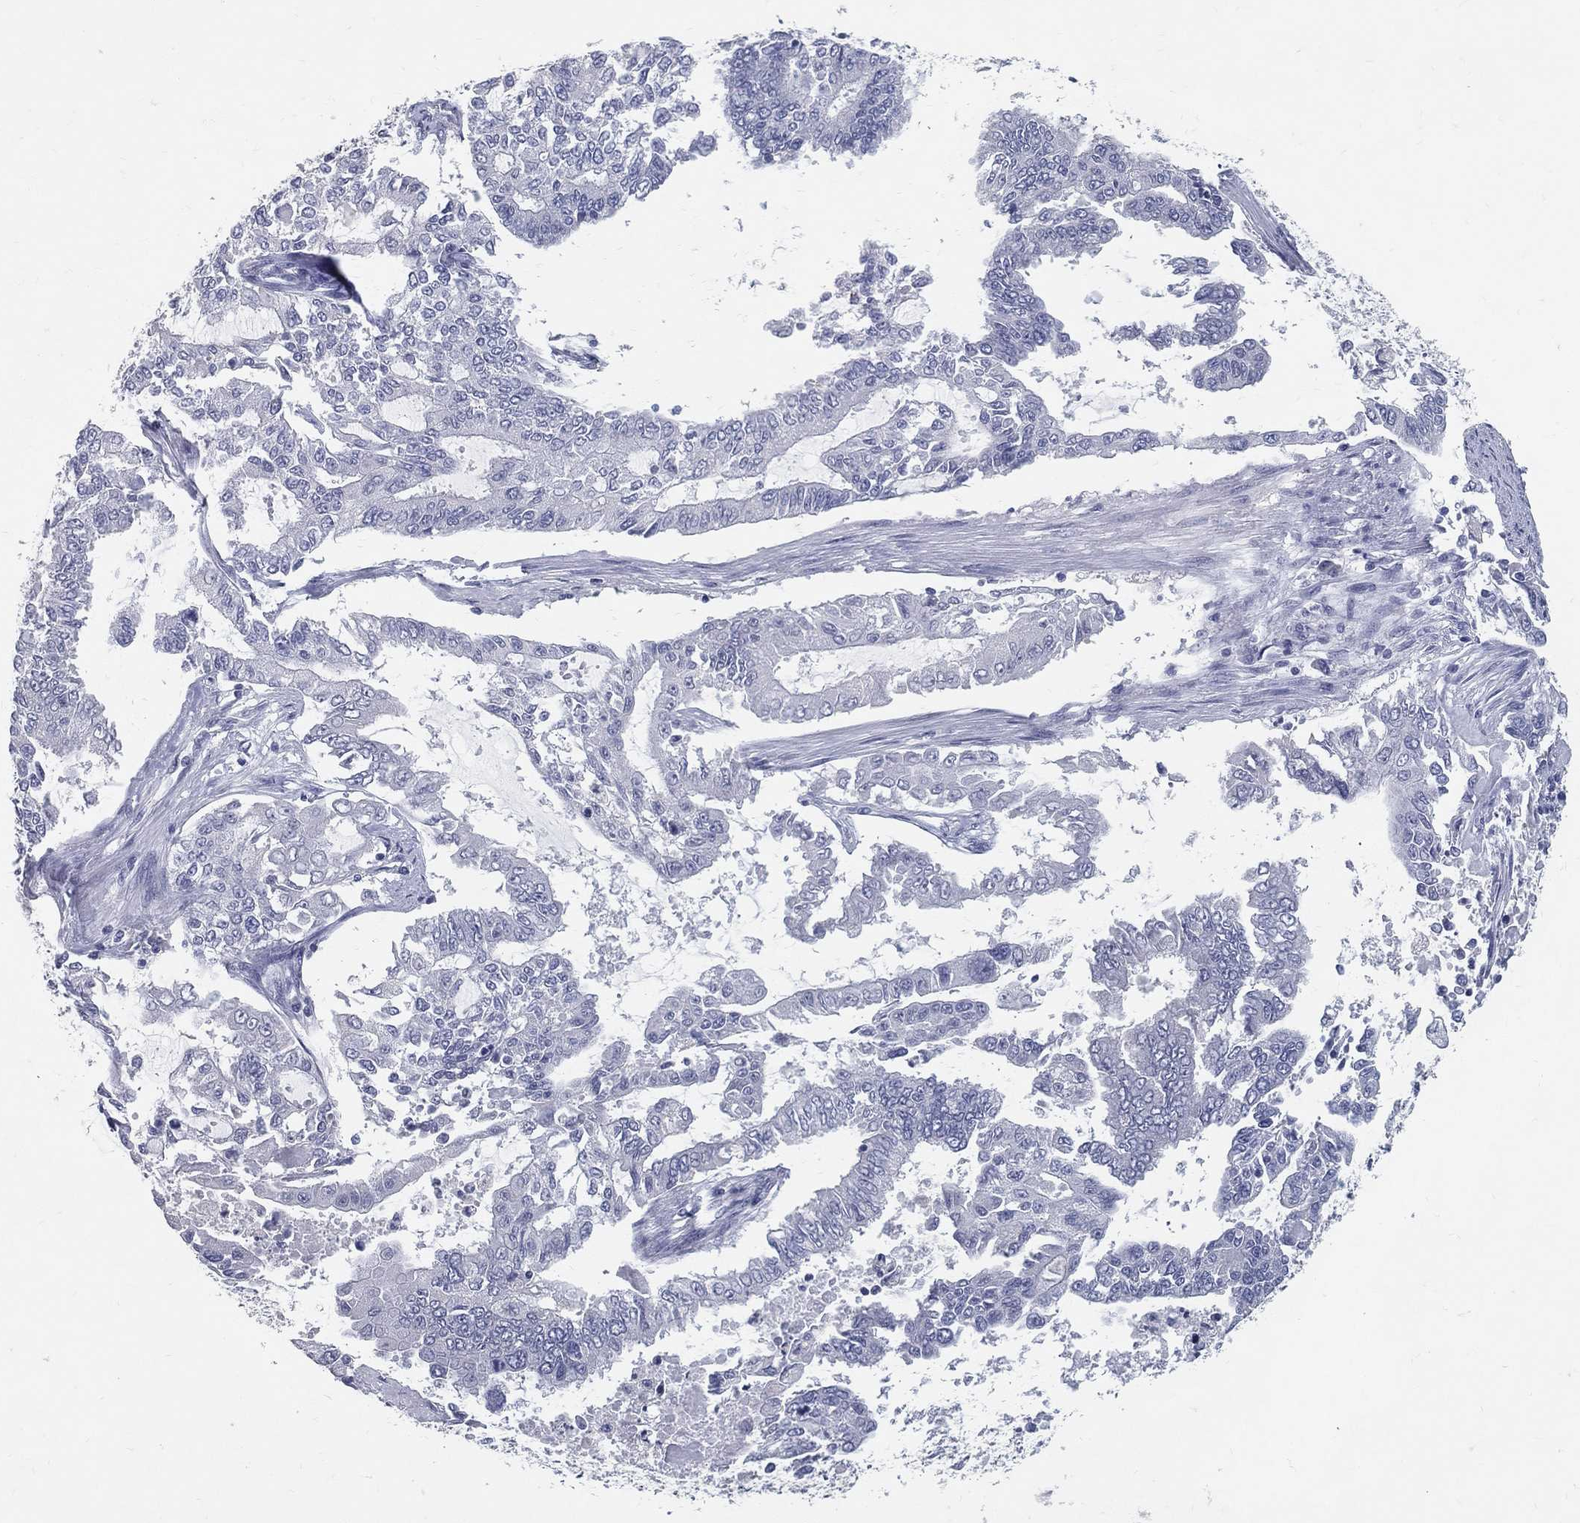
{"staining": {"intensity": "negative", "quantity": "none", "location": "none"}, "tissue": "endometrial cancer", "cell_type": "Tumor cells", "image_type": "cancer", "snomed": [{"axis": "morphology", "description": "Adenocarcinoma, NOS"}, {"axis": "topography", "description": "Uterus"}], "caption": "This is an IHC image of adenocarcinoma (endometrial). There is no positivity in tumor cells.", "gene": "ACE2", "patient": {"sex": "female", "age": 59}}